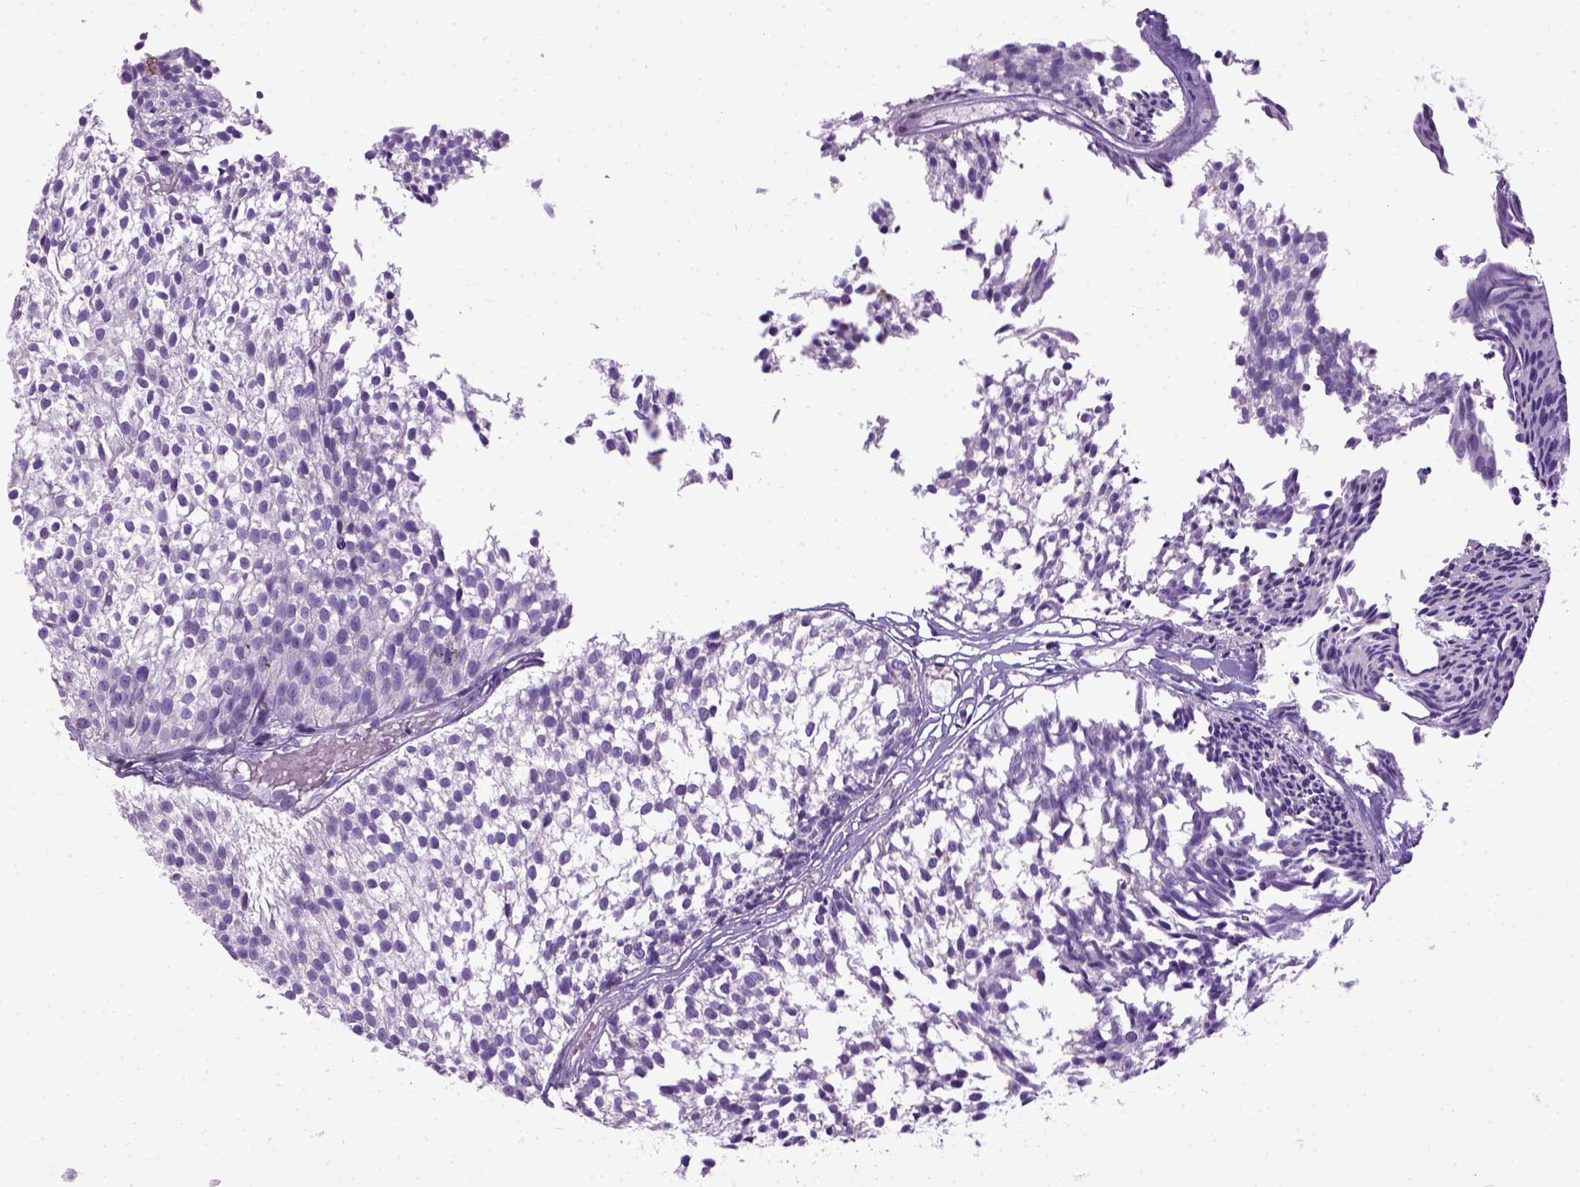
{"staining": {"intensity": "negative", "quantity": "none", "location": "none"}, "tissue": "urothelial cancer", "cell_type": "Tumor cells", "image_type": "cancer", "snomed": [{"axis": "morphology", "description": "Urothelial carcinoma, Low grade"}, {"axis": "topography", "description": "Urinary bladder"}], "caption": "This is an immunohistochemistry (IHC) micrograph of urothelial cancer. There is no expression in tumor cells.", "gene": "ITGAX", "patient": {"sex": "male", "age": 63}}